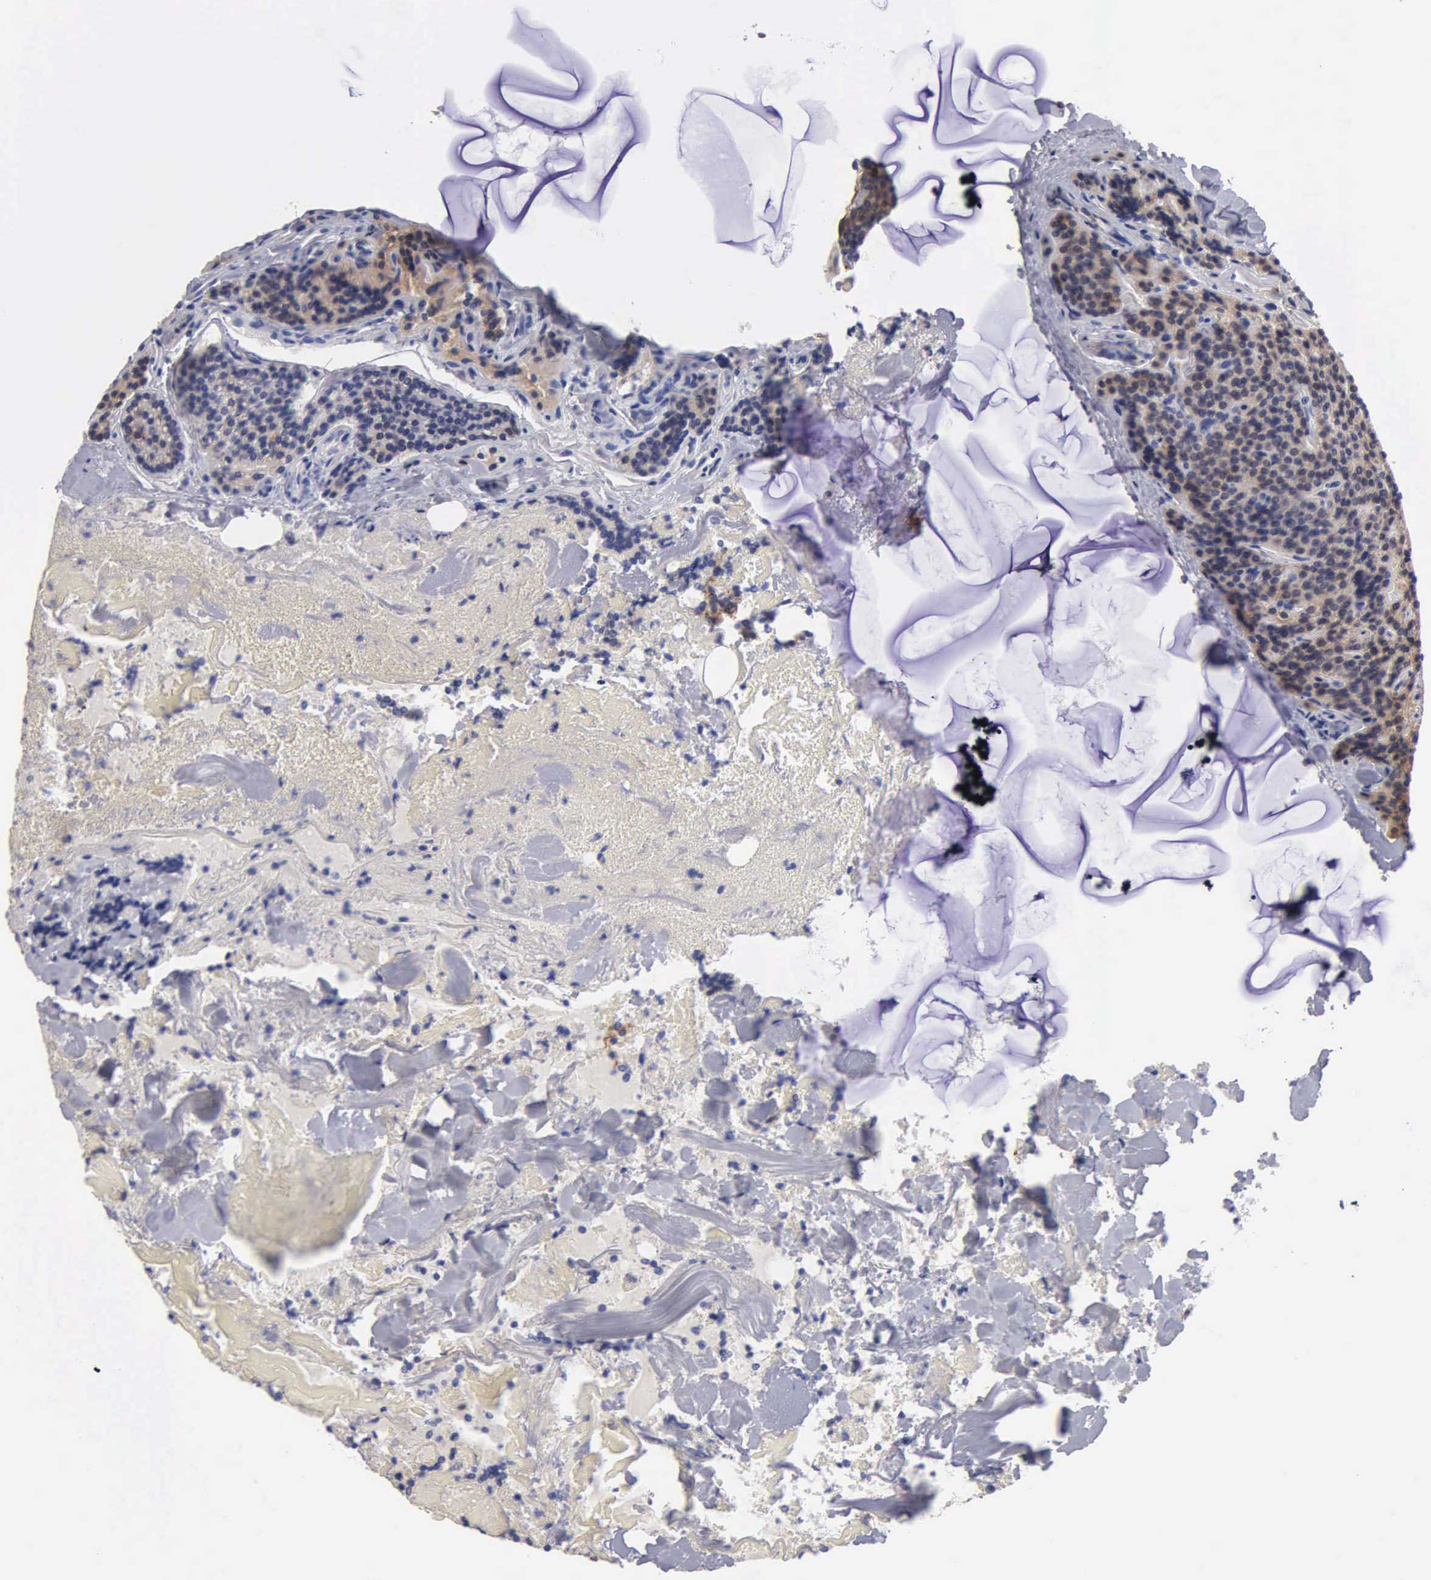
{"staining": {"intensity": "moderate", "quantity": ">75%", "location": "cytoplasmic/membranous"}, "tissue": "parathyroid gland", "cell_type": "Glandular cells", "image_type": "normal", "snomed": [{"axis": "morphology", "description": "Normal tissue, NOS"}, {"axis": "topography", "description": "Parathyroid gland"}], "caption": "Glandular cells exhibit medium levels of moderate cytoplasmic/membranous positivity in approximately >75% of cells in benign human parathyroid gland. (DAB (3,3'-diaminobenzidine) IHC, brown staining for protein, blue staining for nuclei).", "gene": "PTGS2", "patient": {"sex": "female", "age": 29}}